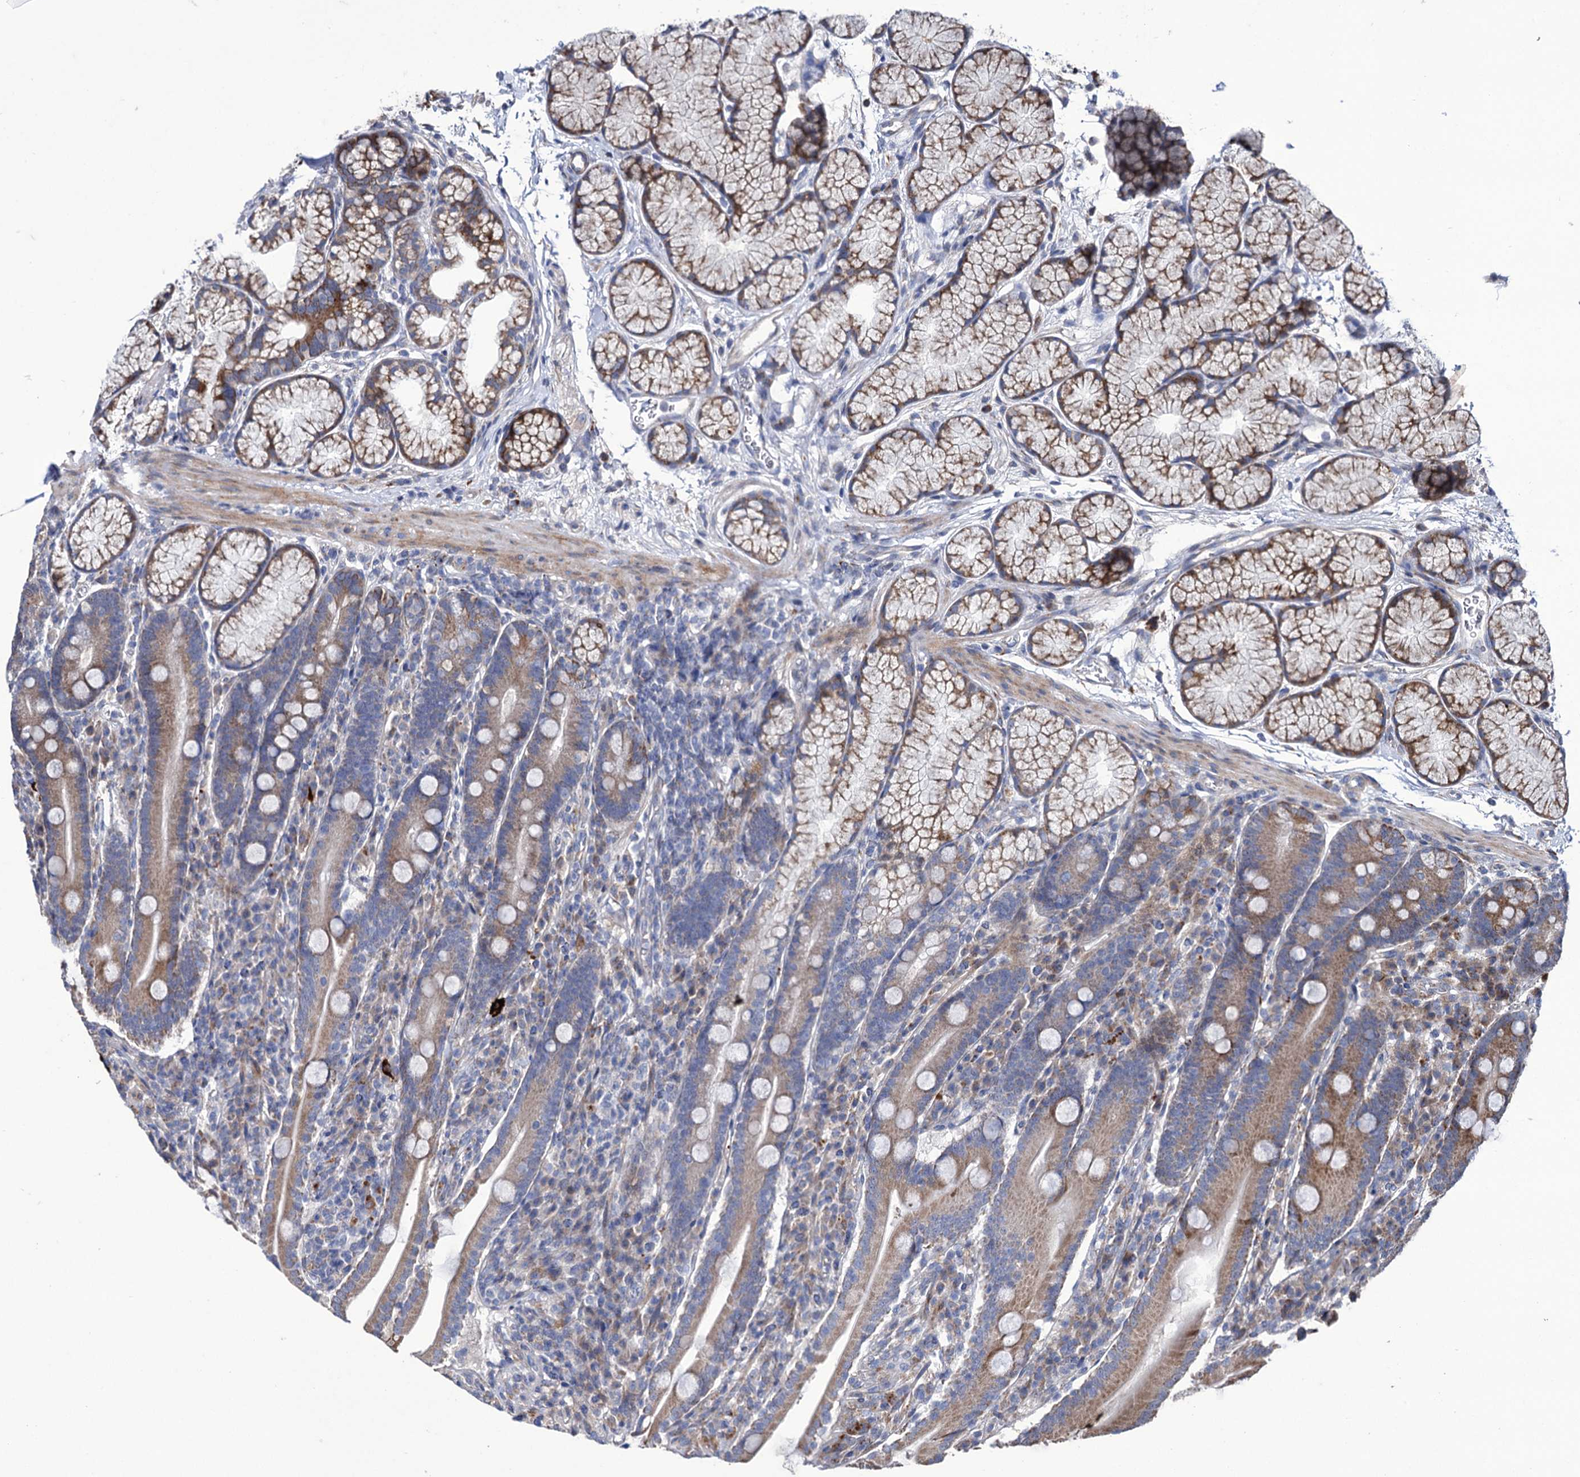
{"staining": {"intensity": "moderate", "quantity": ">75%", "location": "cytoplasmic/membranous"}, "tissue": "duodenum", "cell_type": "Glandular cells", "image_type": "normal", "snomed": [{"axis": "morphology", "description": "Normal tissue, NOS"}, {"axis": "topography", "description": "Duodenum"}], "caption": "Duodenum was stained to show a protein in brown. There is medium levels of moderate cytoplasmic/membranous staining in approximately >75% of glandular cells.", "gene": "TUBGCP5", "patient": {"sex": "male", "age": 35}}